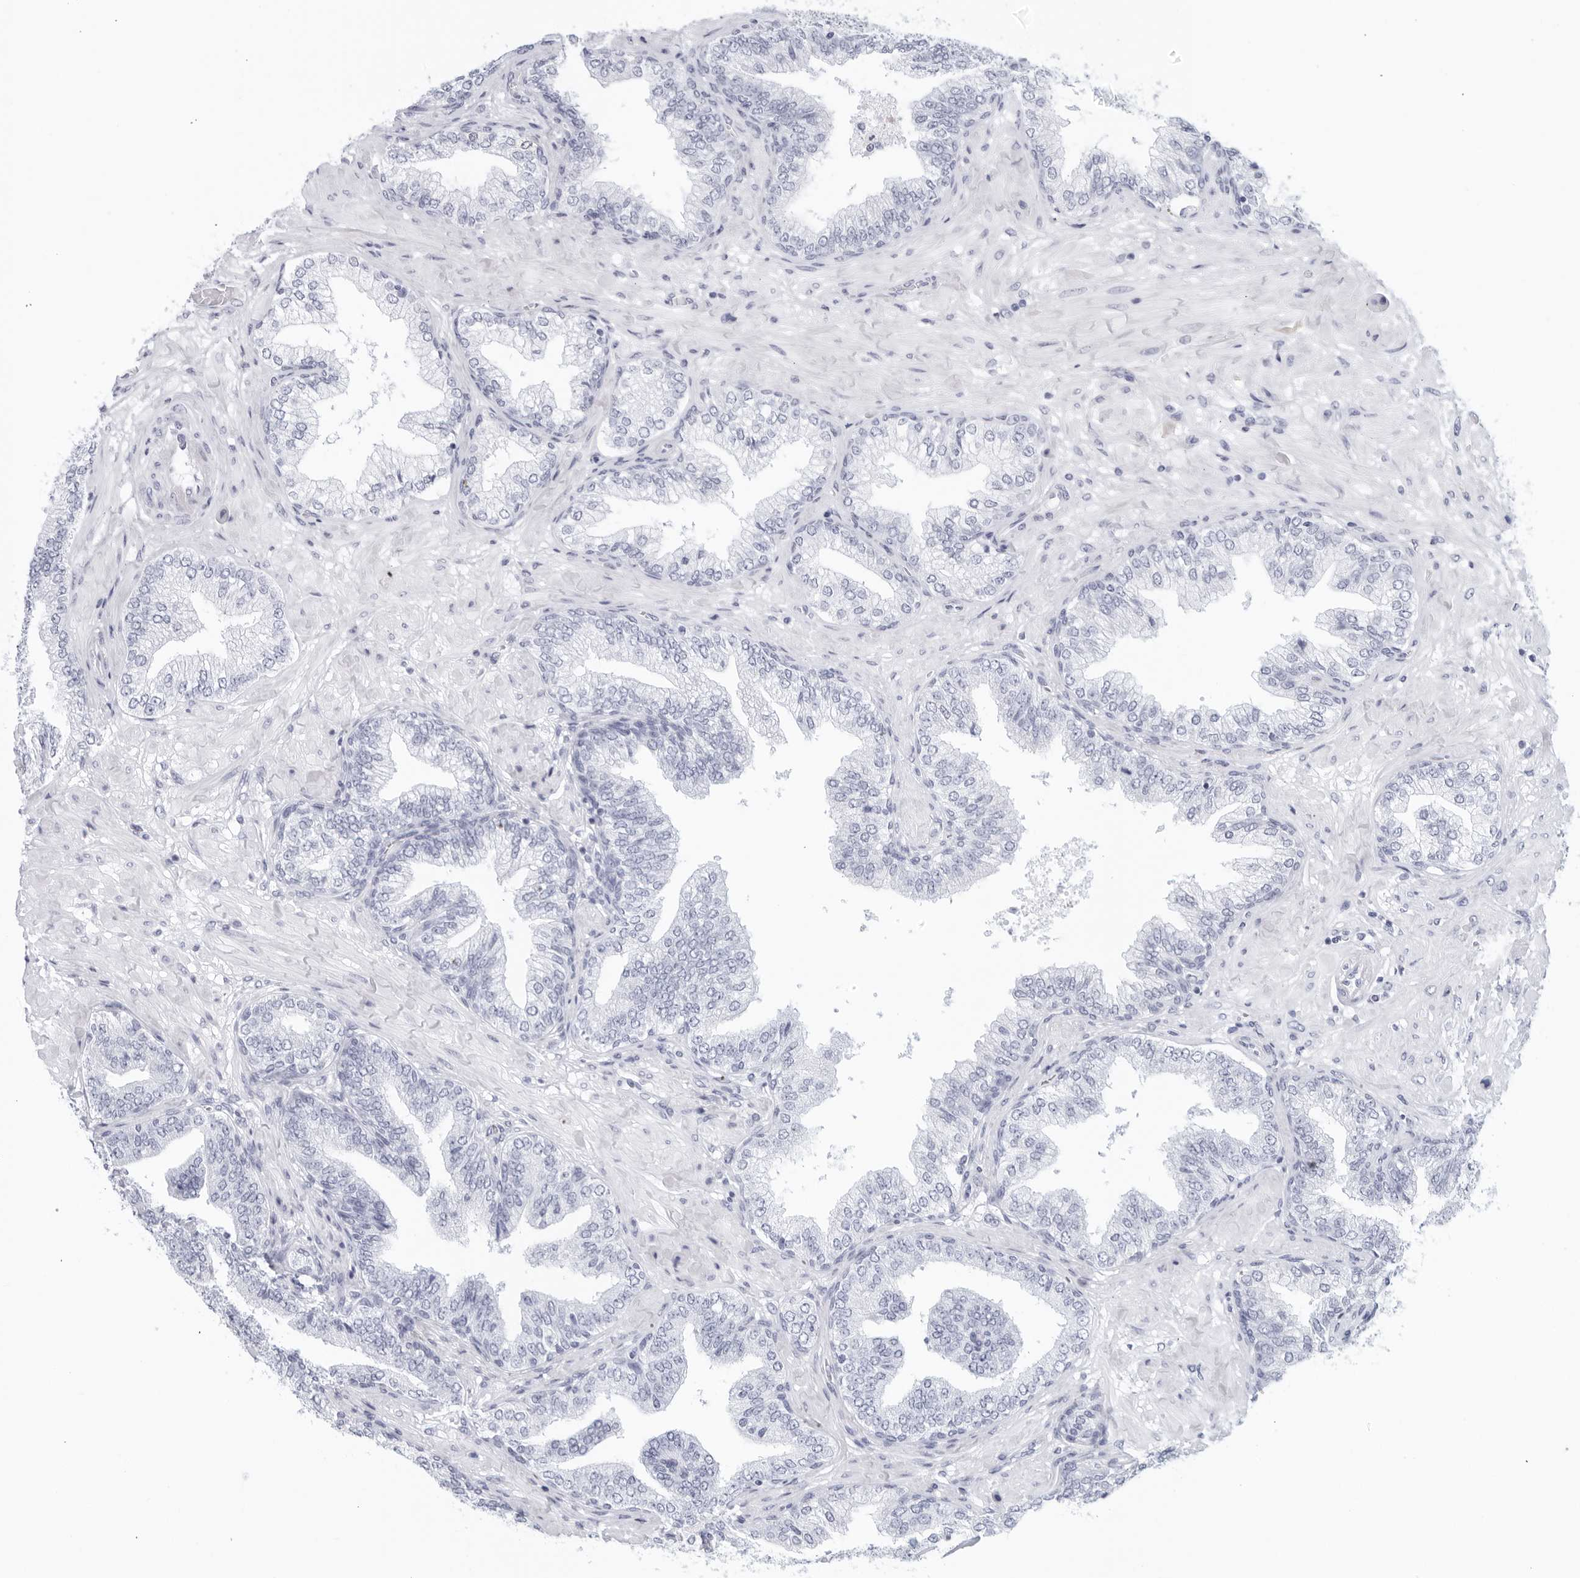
{"staining": {"intensity": "negative", "quantity": "none", "location": "none"}, "tissue": "prostate cancer", "cell_type": "Tumor cells", "image_type": "cancer", "snomed": [{"axis": "morphology", "description": "Adenocarcinoma, High grade"}, {"axis": "topography", "description": "Prostate"}], "caption": "Immunohistochemistry histopathology image of neoplastic tissue: prostate adenocarcinoma (high-grade) stained with DAB reveals no significant protein expression in tumor cells.", "gene": "FGG", "patient": {"sex": "male", "age": 59}}